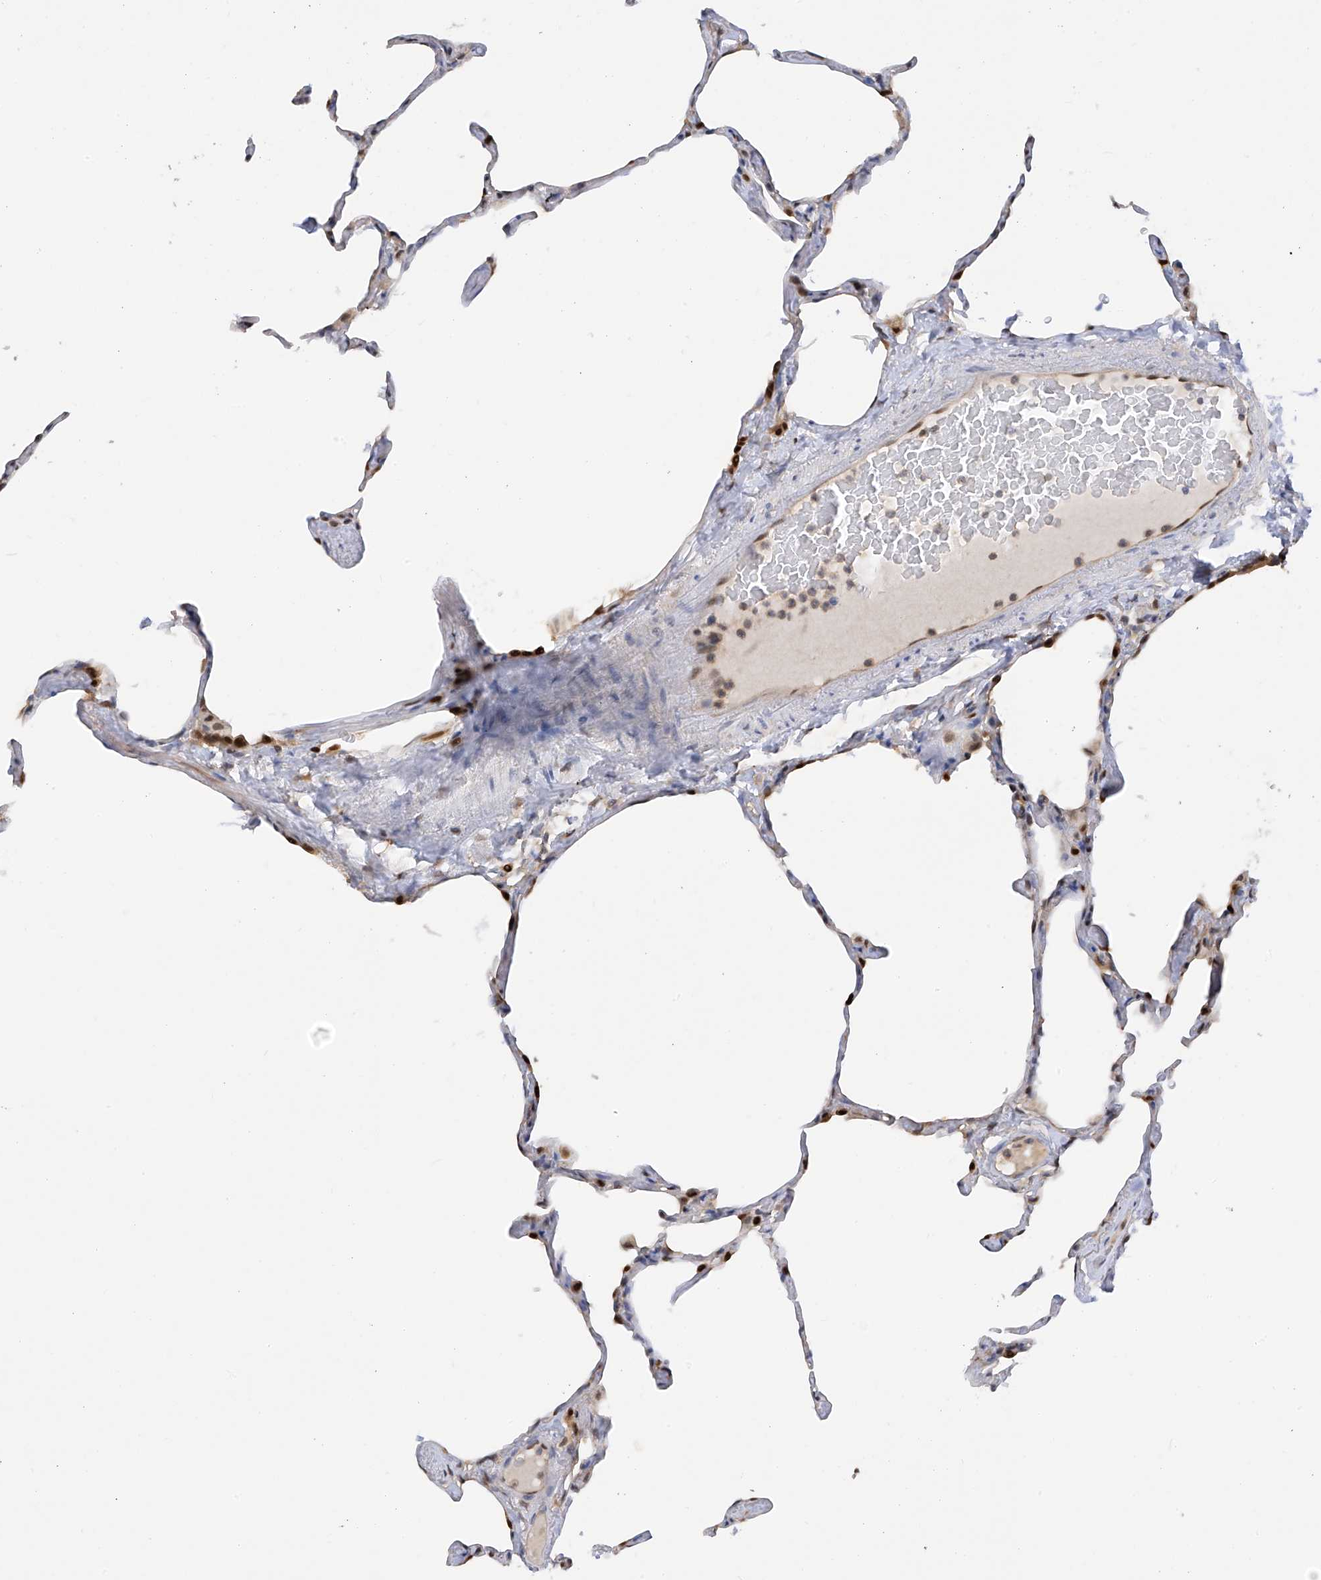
{"staining": {"intensity": "moderate", "quantity": "<25%", "location": "cytoplasmic/membranous,nuclear"}, "tissue": "lung", "cell_type": "Alveolar cells", "image_type": "normal", "snomed": [{"axis": "morphology", "description": "Normal tissue, NOS"}, {"axis": "topography", "description": "Lung"}], "caption": "Protein expression analysis of benign human lung reveals moderate cytoplasmic/membranous,nuclear expression in about <25% of alveolar cells. Nuclei are stained in blue.", "gene": "PMM1", "patient": {"sex": "male", "age": 65}}